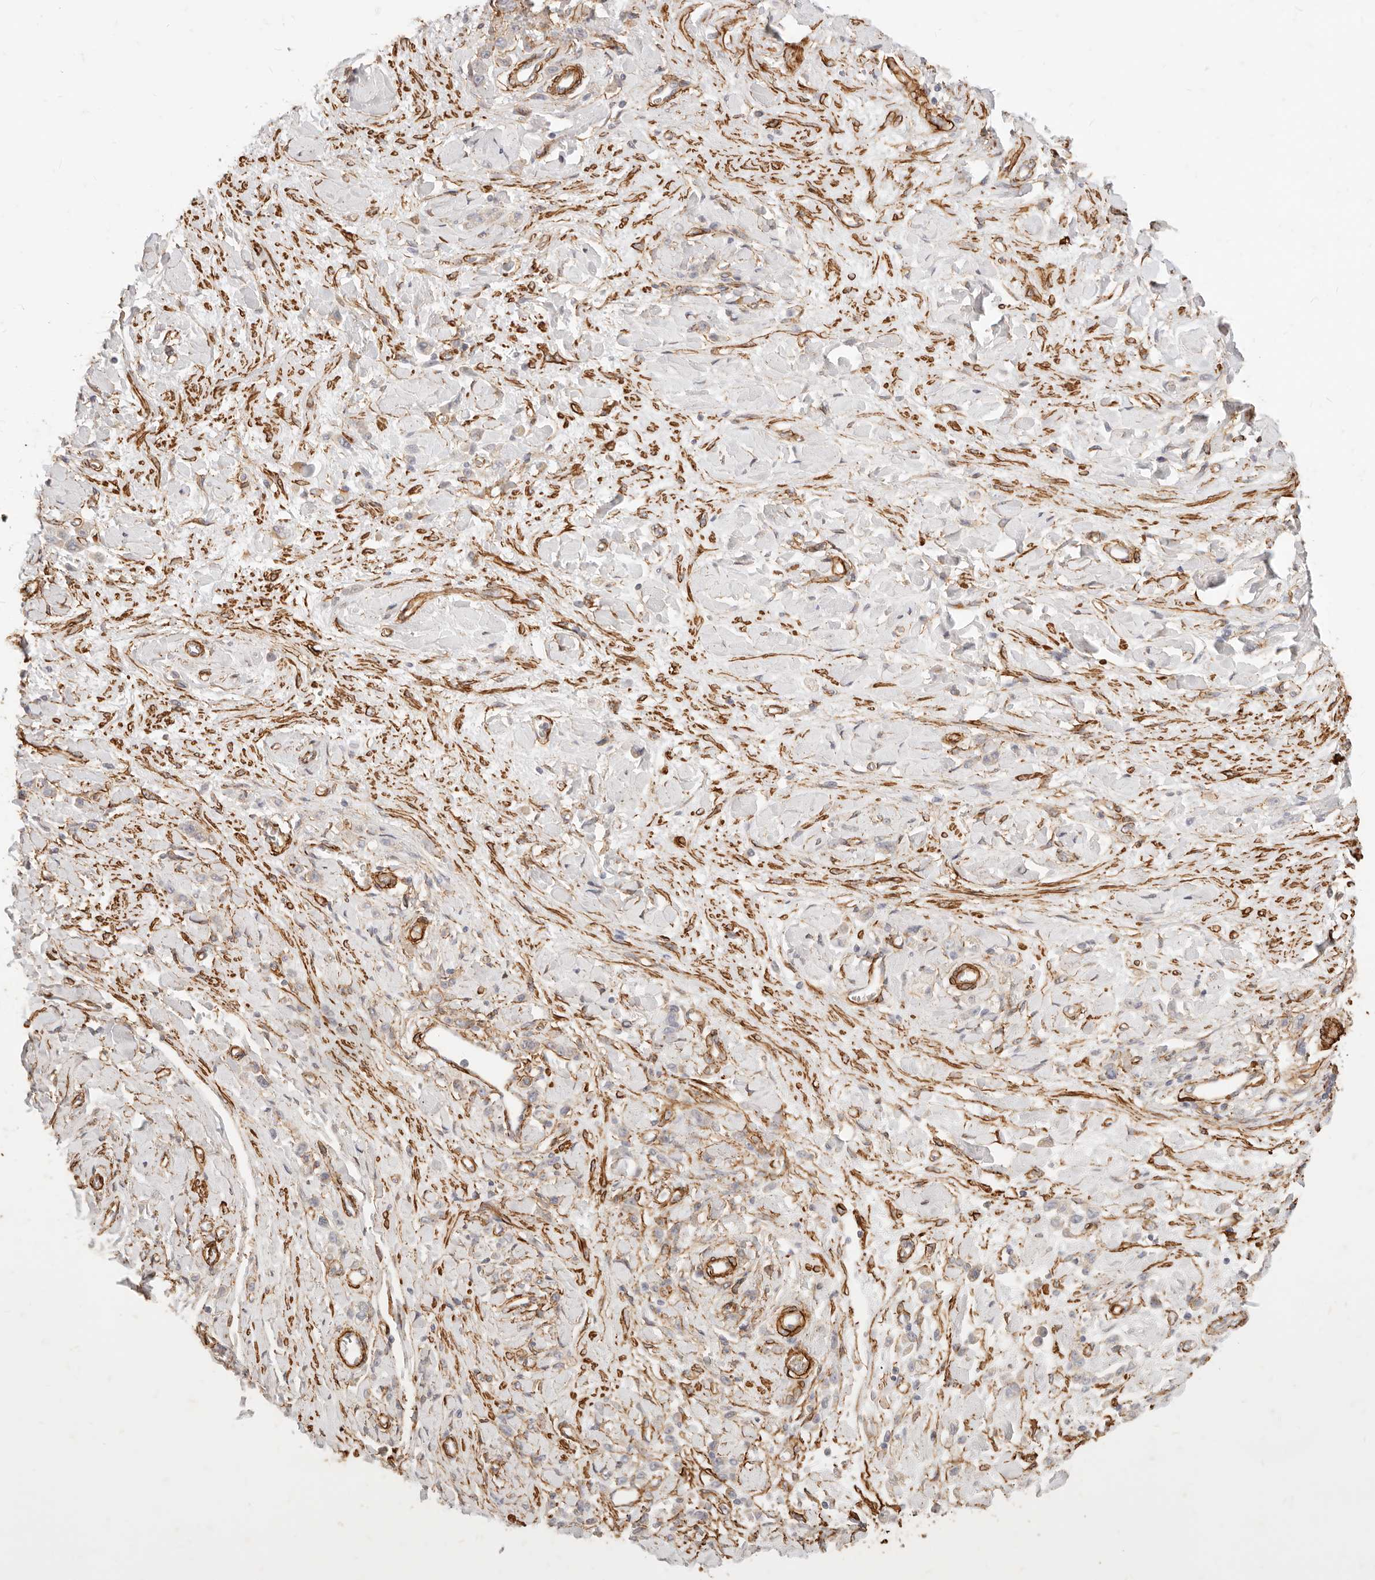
{"staining": {"intensity": "weak", "quantity": "<25%", "location": "cytoplasmic/membranous"}, "tissue": "stomach cancer", "cell_type": "Tumor cells", "image_type": "cancer", "snomed": [{"axis": "morphology", "description": "Normal tissue, NOS"}, {"axis": "morphology", "description": "Adenocarcinoma, NOS"}, {"axis": "topography", "description": "Stomach"}], "caption": "The image displays no significant positivity in tumor cells of stomach adenocarcinoma.", "gene": "TMTC2", "patient": {"sex": "male", "age": 82}}